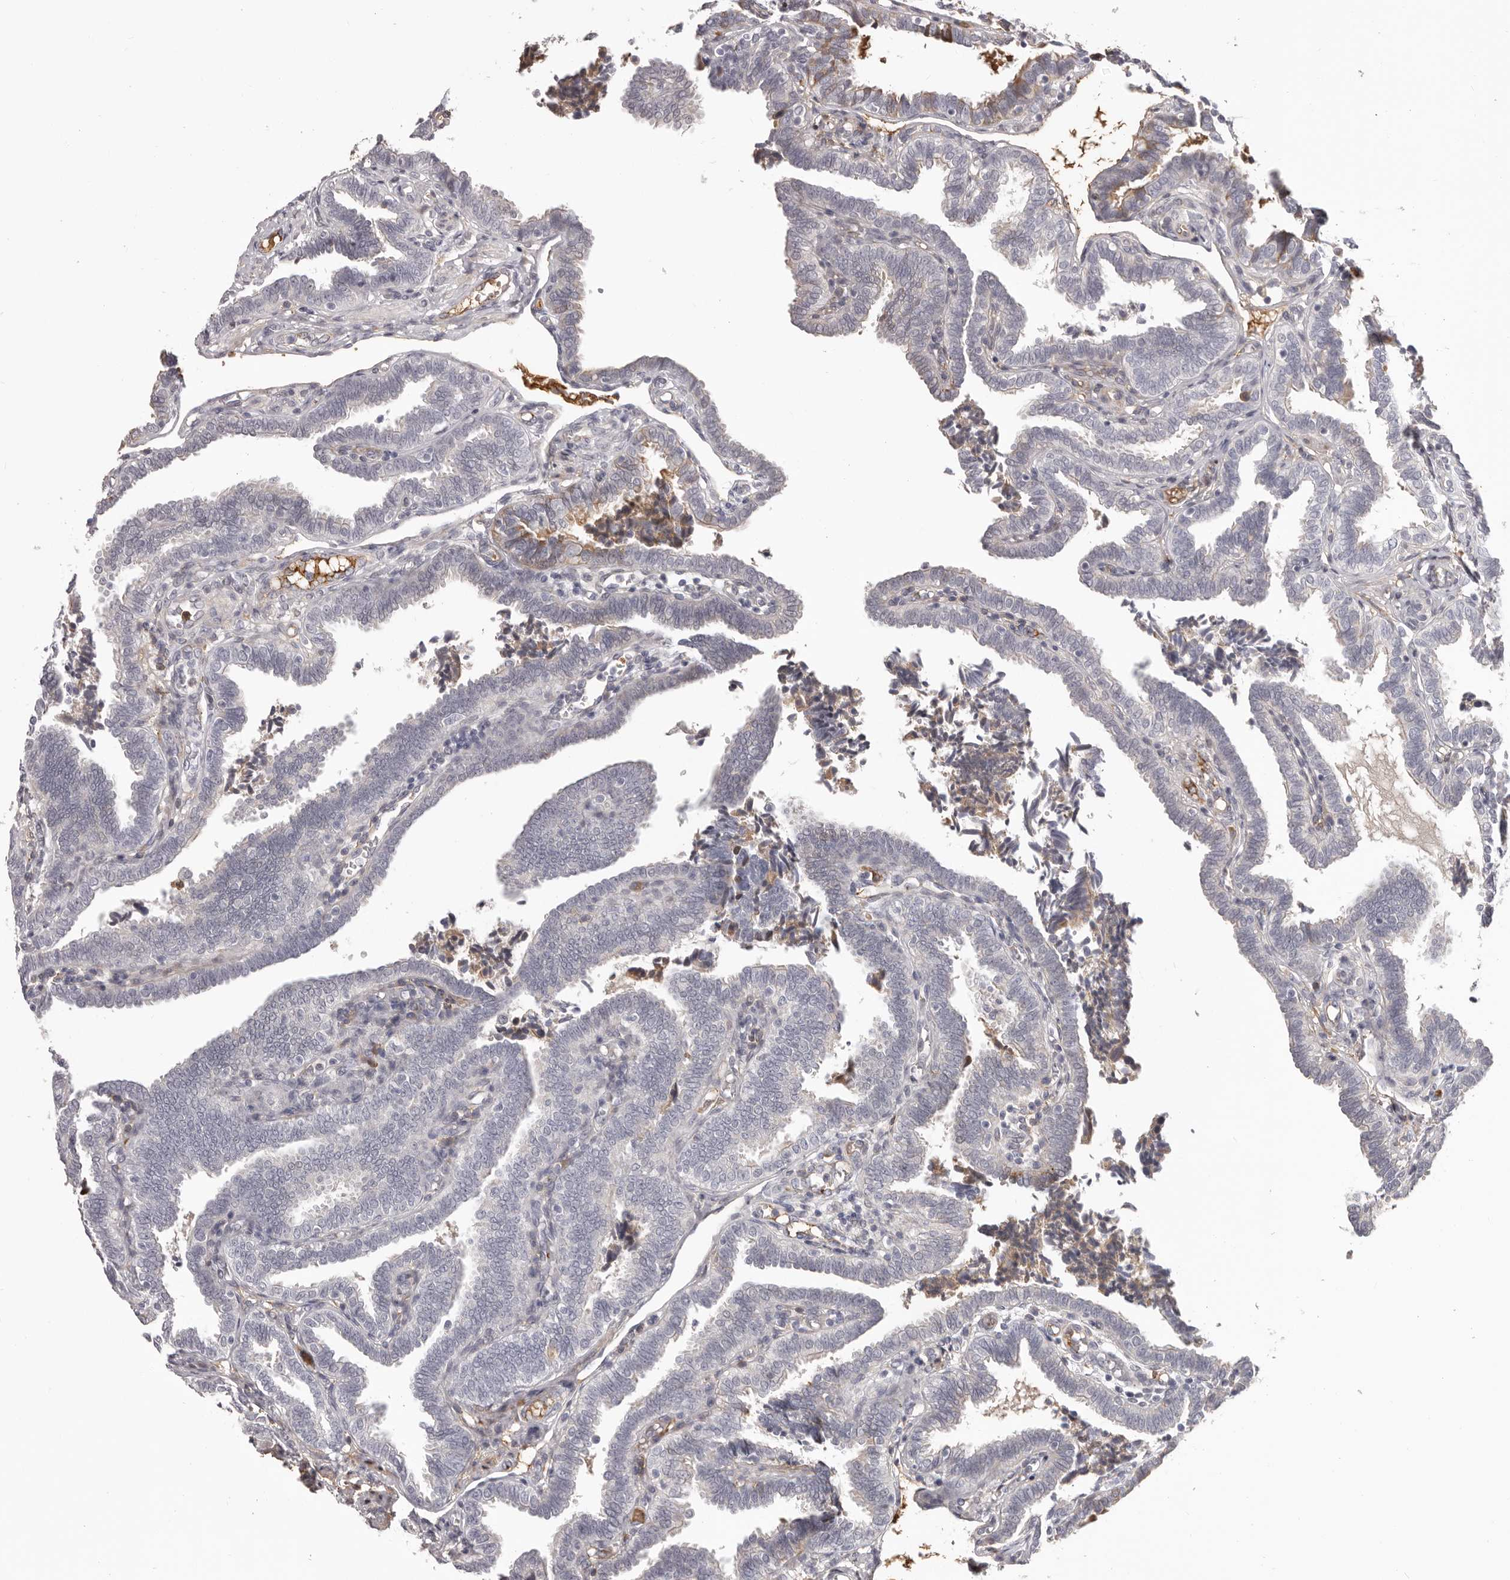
{"staining": {"intensity": "negative", "quantity": "none", "location": "none"}, "tissue": "fallopian tube", "cell_type": "Glandular cells", "image_type": "normal", "snomed": [{"axis": "morphology", "description": "Normal tissue, NOS"}, {"axis": "topography", "description": "Fallopian tube"}], "caption": "The photomicrograph displays no significant staining in glandular cells of fallopian tube.", "gene": "OTUD3", "patient": {"sex": "female", "age": 39}}